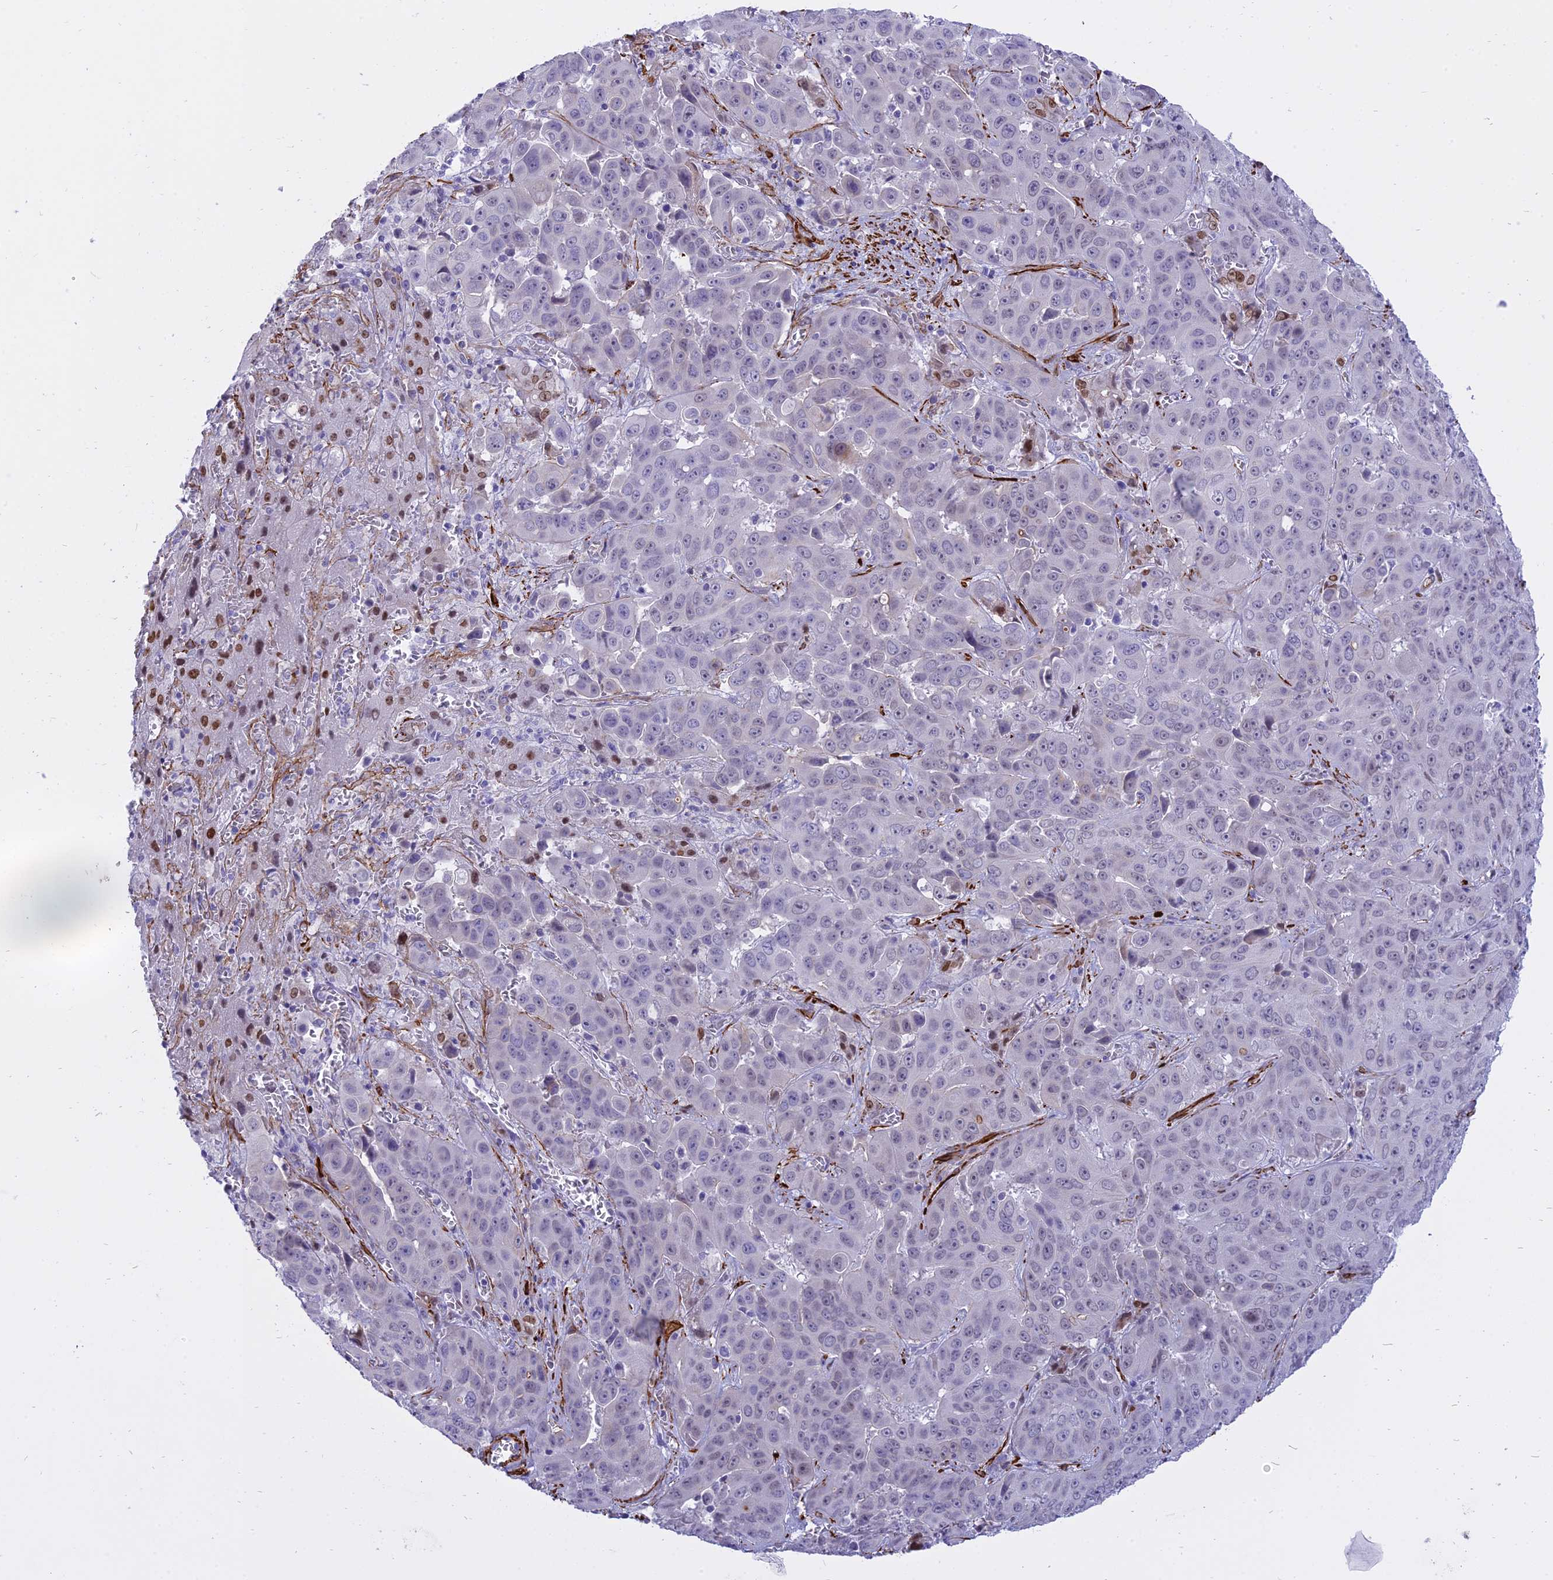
{"staining": {"intensity": "negative", "quantity": "none", "location": "none"}, "tissue": "liver cancer", "cell_type": "Tumor cells", "image_type": "cancer", "snomed": [{"axis": "morphology", "description": "Cholangiocarcinoma"}, {"axis": "topography", "description": "Liver"}], "caption": "This image is of cholangiocarcinoma (liver) stained with immunohistochemistry (IHC) to label a protein in brown with the nuclei are counter-stained blue. There is no positivity in tumor cells.", "gene": "CENPV", "patient": {"sex": "female", "age": 52}}